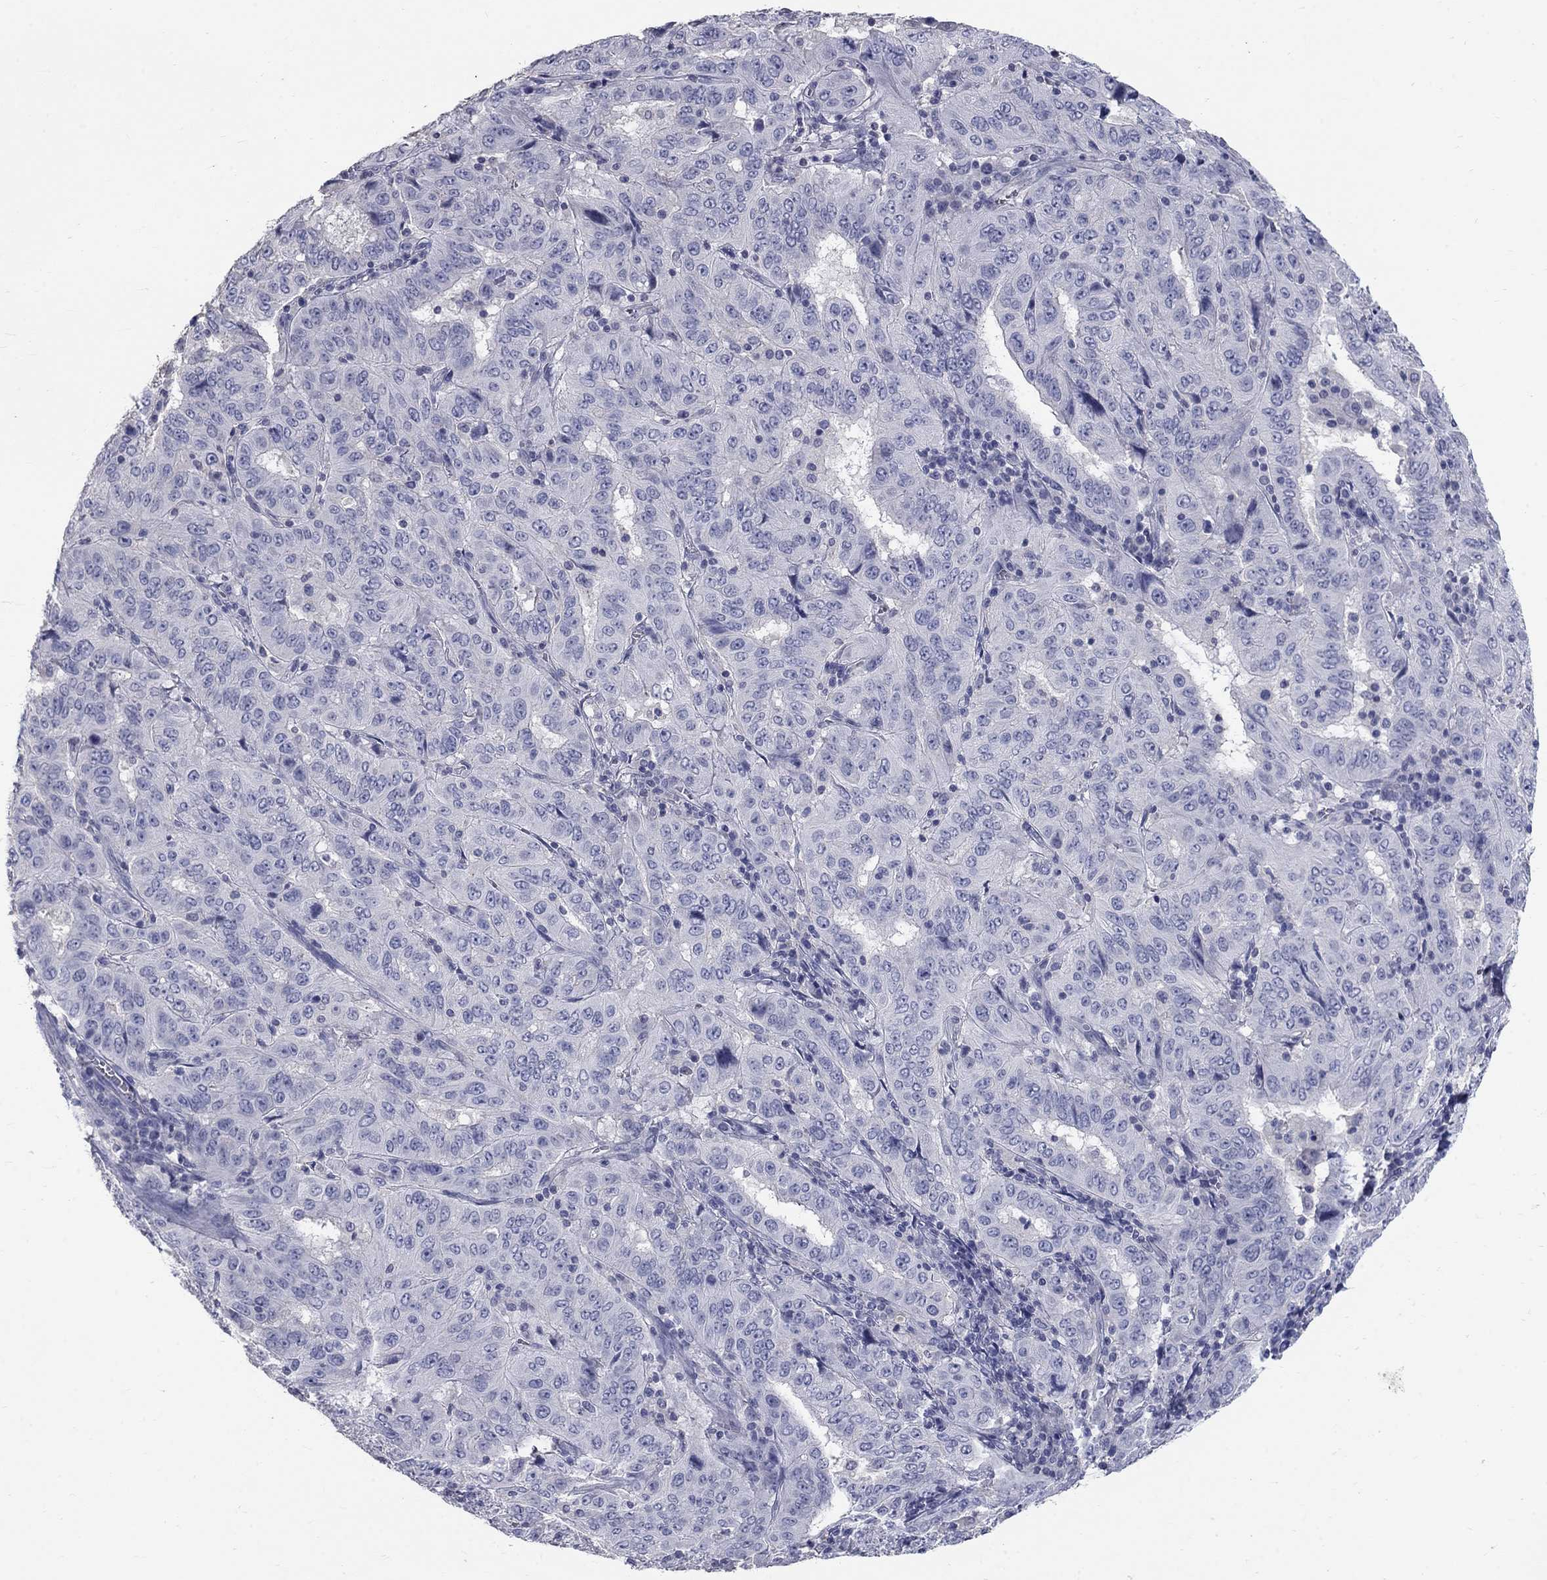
{"staining": {"intensity": "negative", "quantity": "none", "location": "none"}, "tissue": "pancreatic cancer", "cell_type": "Tumor cells", "image_type": "cancer", "snomed": [{"axis": "morphology", "description": "Adenocarcinoma, NOS"}, {"axis": "topography", "description": "Pancreas"}], "caption": "Tumor cells are negative for protein expression in human pancreatic adenocarcinoma. (DAB immunohistochemistry with hematoxylin counter stain).", "gene": "PTH1R", "patient": {"sex": "male", "age": 63}}